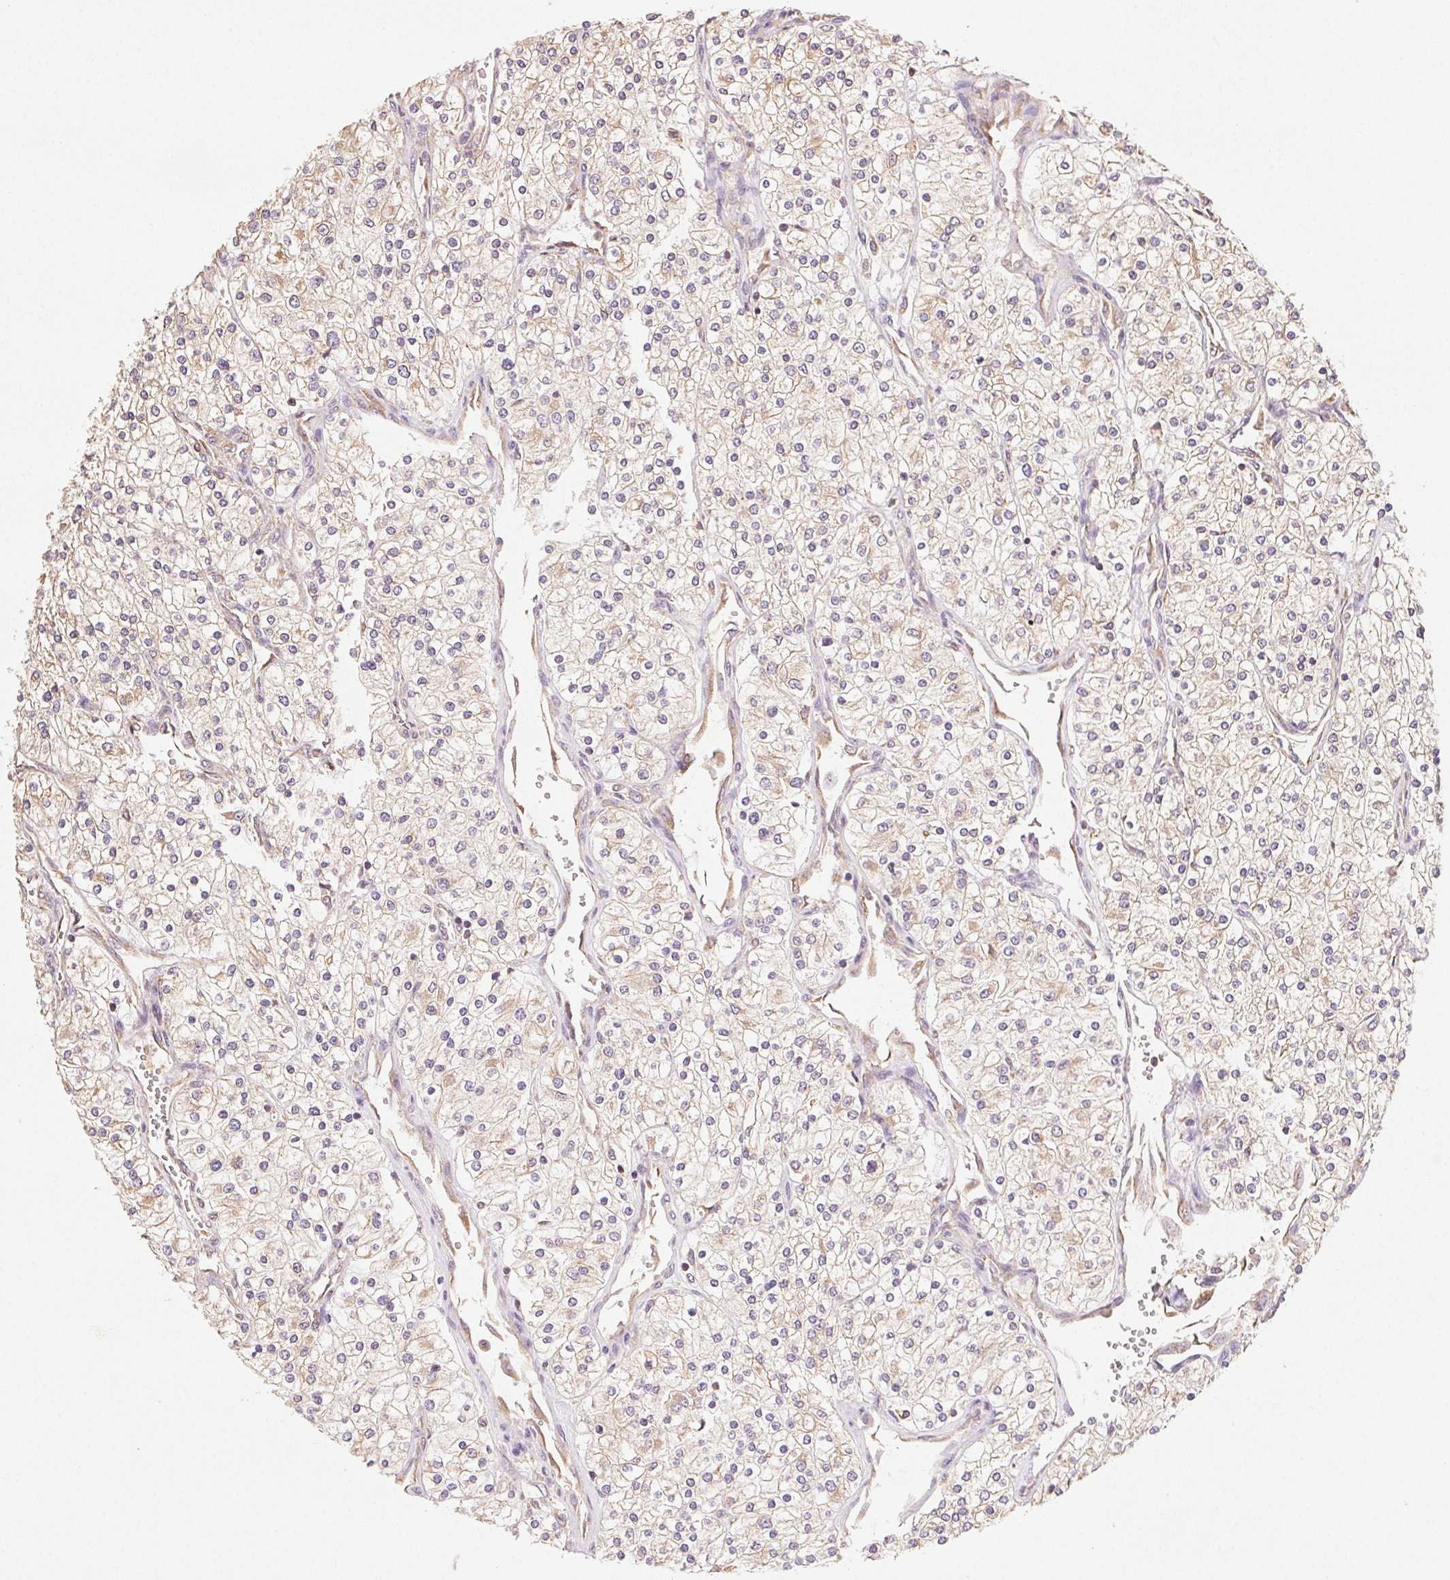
{"staining": {"intensity": "negative", "quantity": "none", "location": "none"}, "tissue": "renal cancer", "cell_type": "Tumor cells", "image_type": "cancer", "snomed": [{"axis": "morphology", "description": "Adenocarcinoma, NOS"}, {"axis": "topography", "description": "Kidney"}], "caption": "High magnification brightfield microscopy of renal cancer stained with DAB (brown) and counterstained with hematoxylin (blue): tumor cells show no significant positivity.", "gene": "SEZ6L2", "patient": {"sex": "male", "age": 80}}